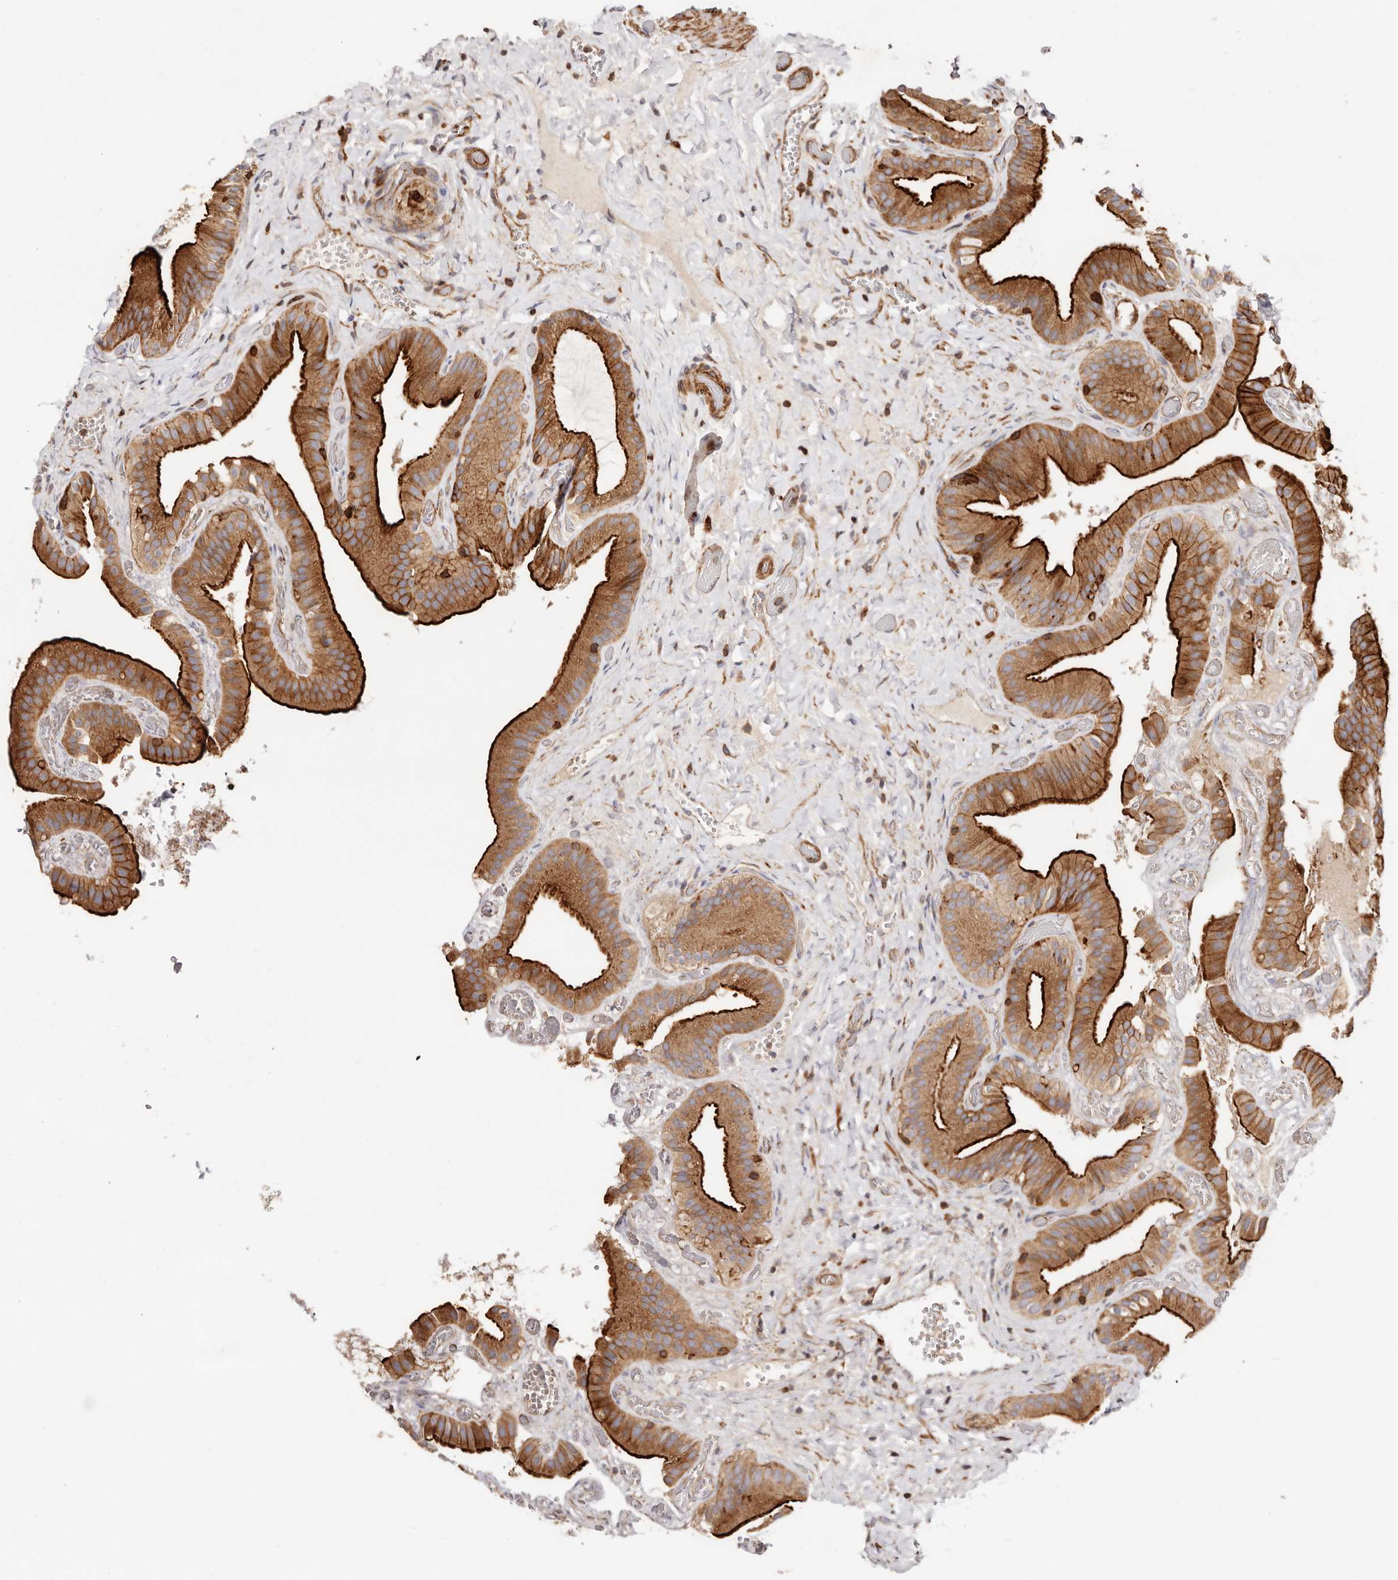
{"staining": {"intensity": "strong", "quantity": ">75%", "location": "cytoplasmic/membranous"}, "tissue": "gallbladder", "cell_type": "Glandular cells", "image_type": "normal", "snomed": [{"axis": "morphology", "description": "Normal tissue, NOS"}, {"axis": "topography", "description": "Gallbladder"}], "caption": "About >75% of glandular cells in unremarkable human gallbladder show strong cytoplasmic/membranous protein expression as visualized by brown immunohistochemical staining.", "gene": "PTPN22", "patient": {"sex": "female", "age": 64}}